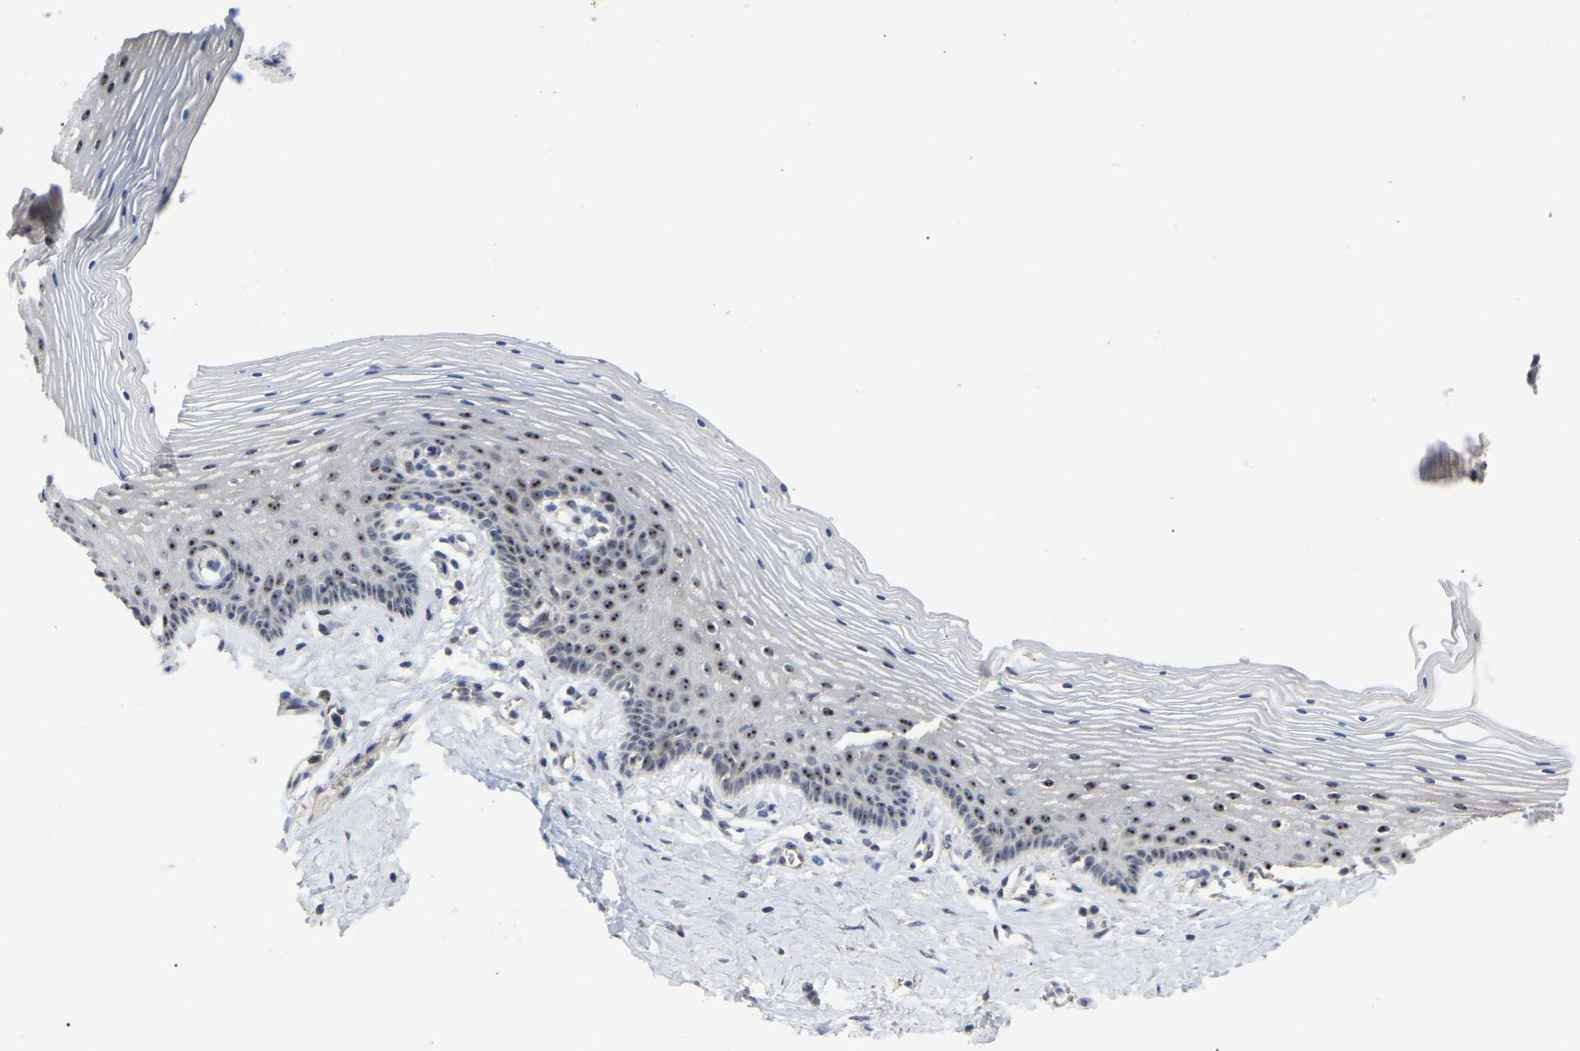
{"staining": {"intensity": "strong", "quantity": "25%-75%", "location": "nuclear"}, "tissue": "vagina", "cell_type": "Squamous epithelial cells", "image_type": "normal", "snomed": [{"axis": "morphology", "description": "Normal tissue, NOS"}, {"axis": "topography", "description": "Vagina"}], "caption": "IHC image of normal vagina: human vagina stained using immunohistochemistry demonstrates high levels of strong protein expression localized specifically in the nuclear of squamous epithelial cells, appearing as a nuclear brown color.", "gene": "NOP53", "patient": {"sex": "female", "age": 32}}